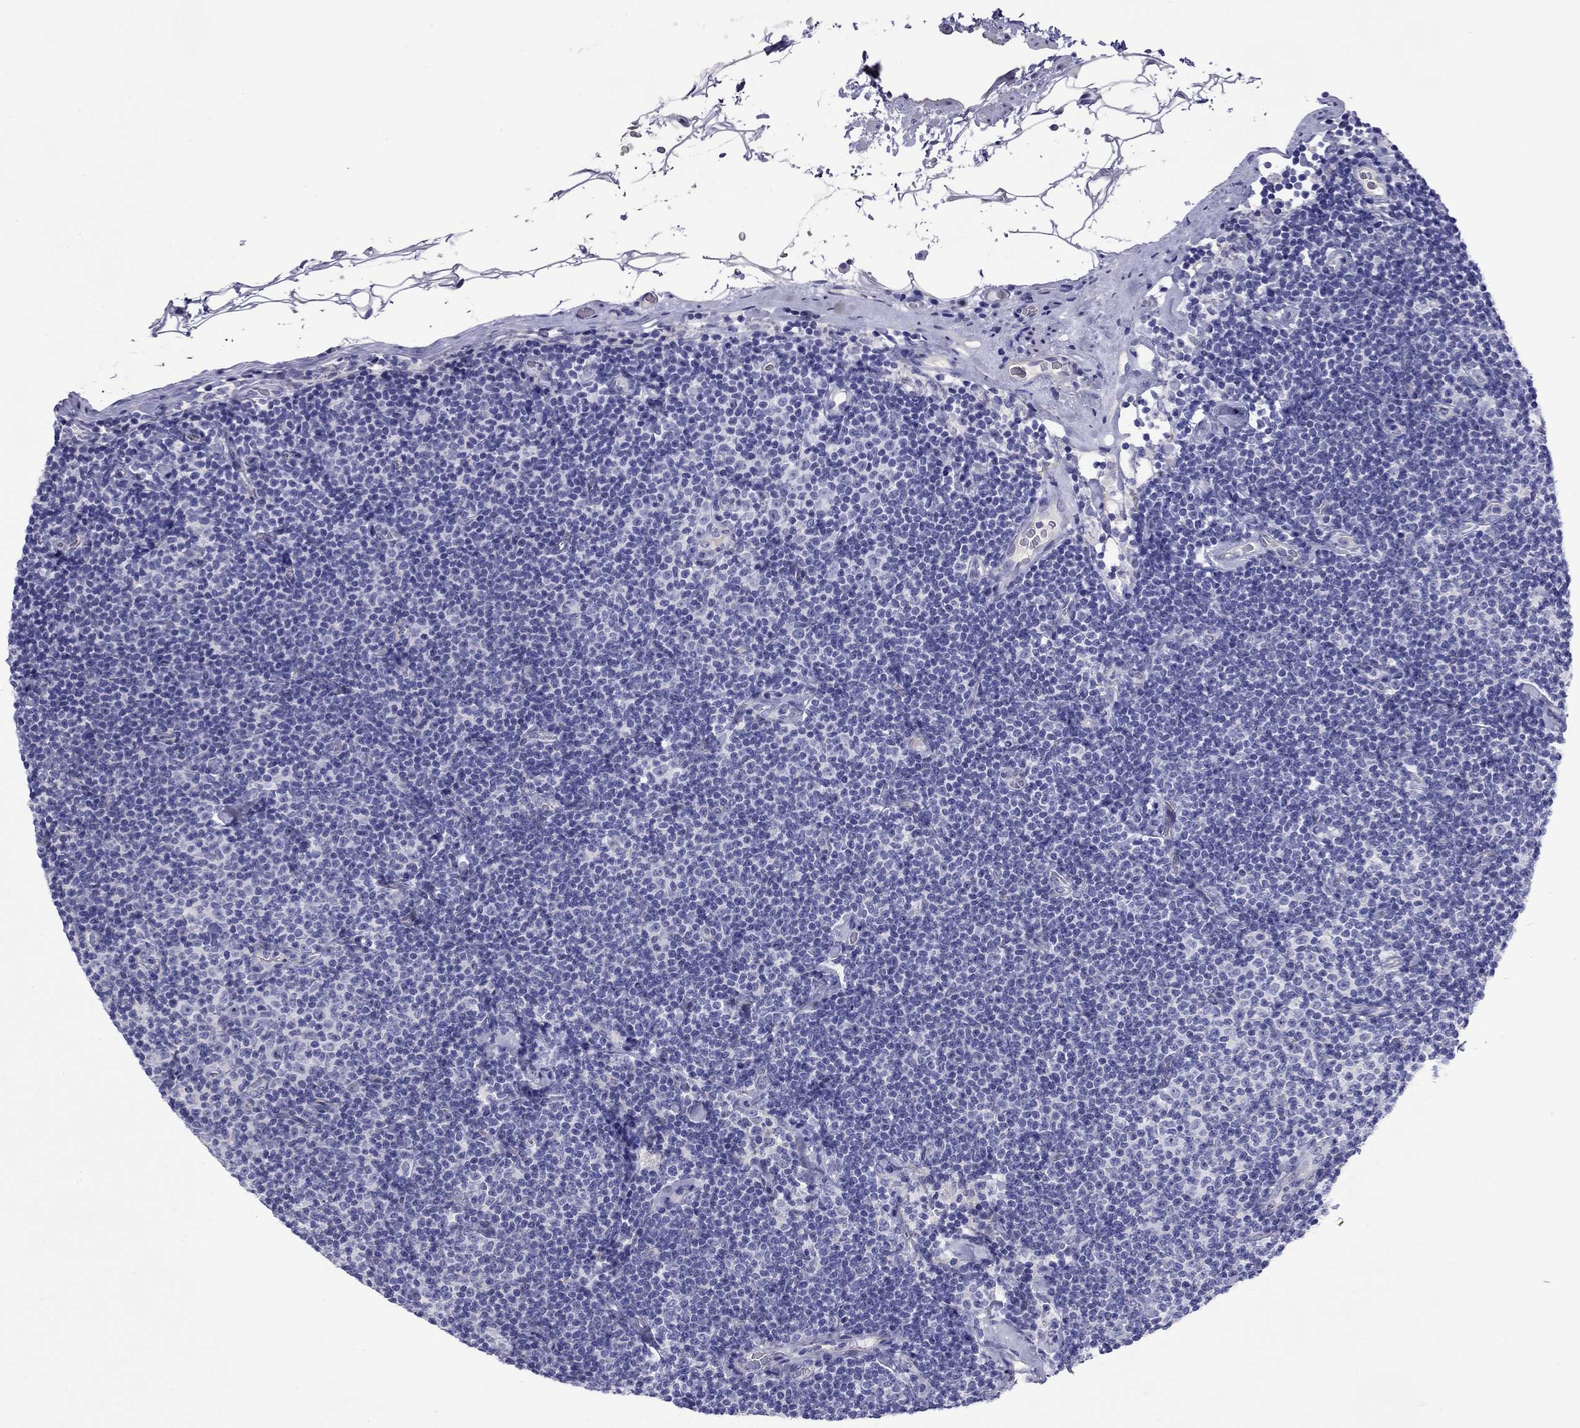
{"staining": {"intensity": "negative", "quantity": "none", "location": "none"}, "tissue": "lymphoma", "cell_type": "Tumor cells", "image_type": "cancer", "snomed": [{"axis": "morphology", "description": "Malignant lymphoma, non-Hodgkin's type, Low grade"}, {"axis": "topography", "description": "Lymph node"}], "caption": "Tumor cells are negative for protein expression in human lymphoma.", "gene": "CMYA5", "patient": {"sex": "male", "age": 81}}